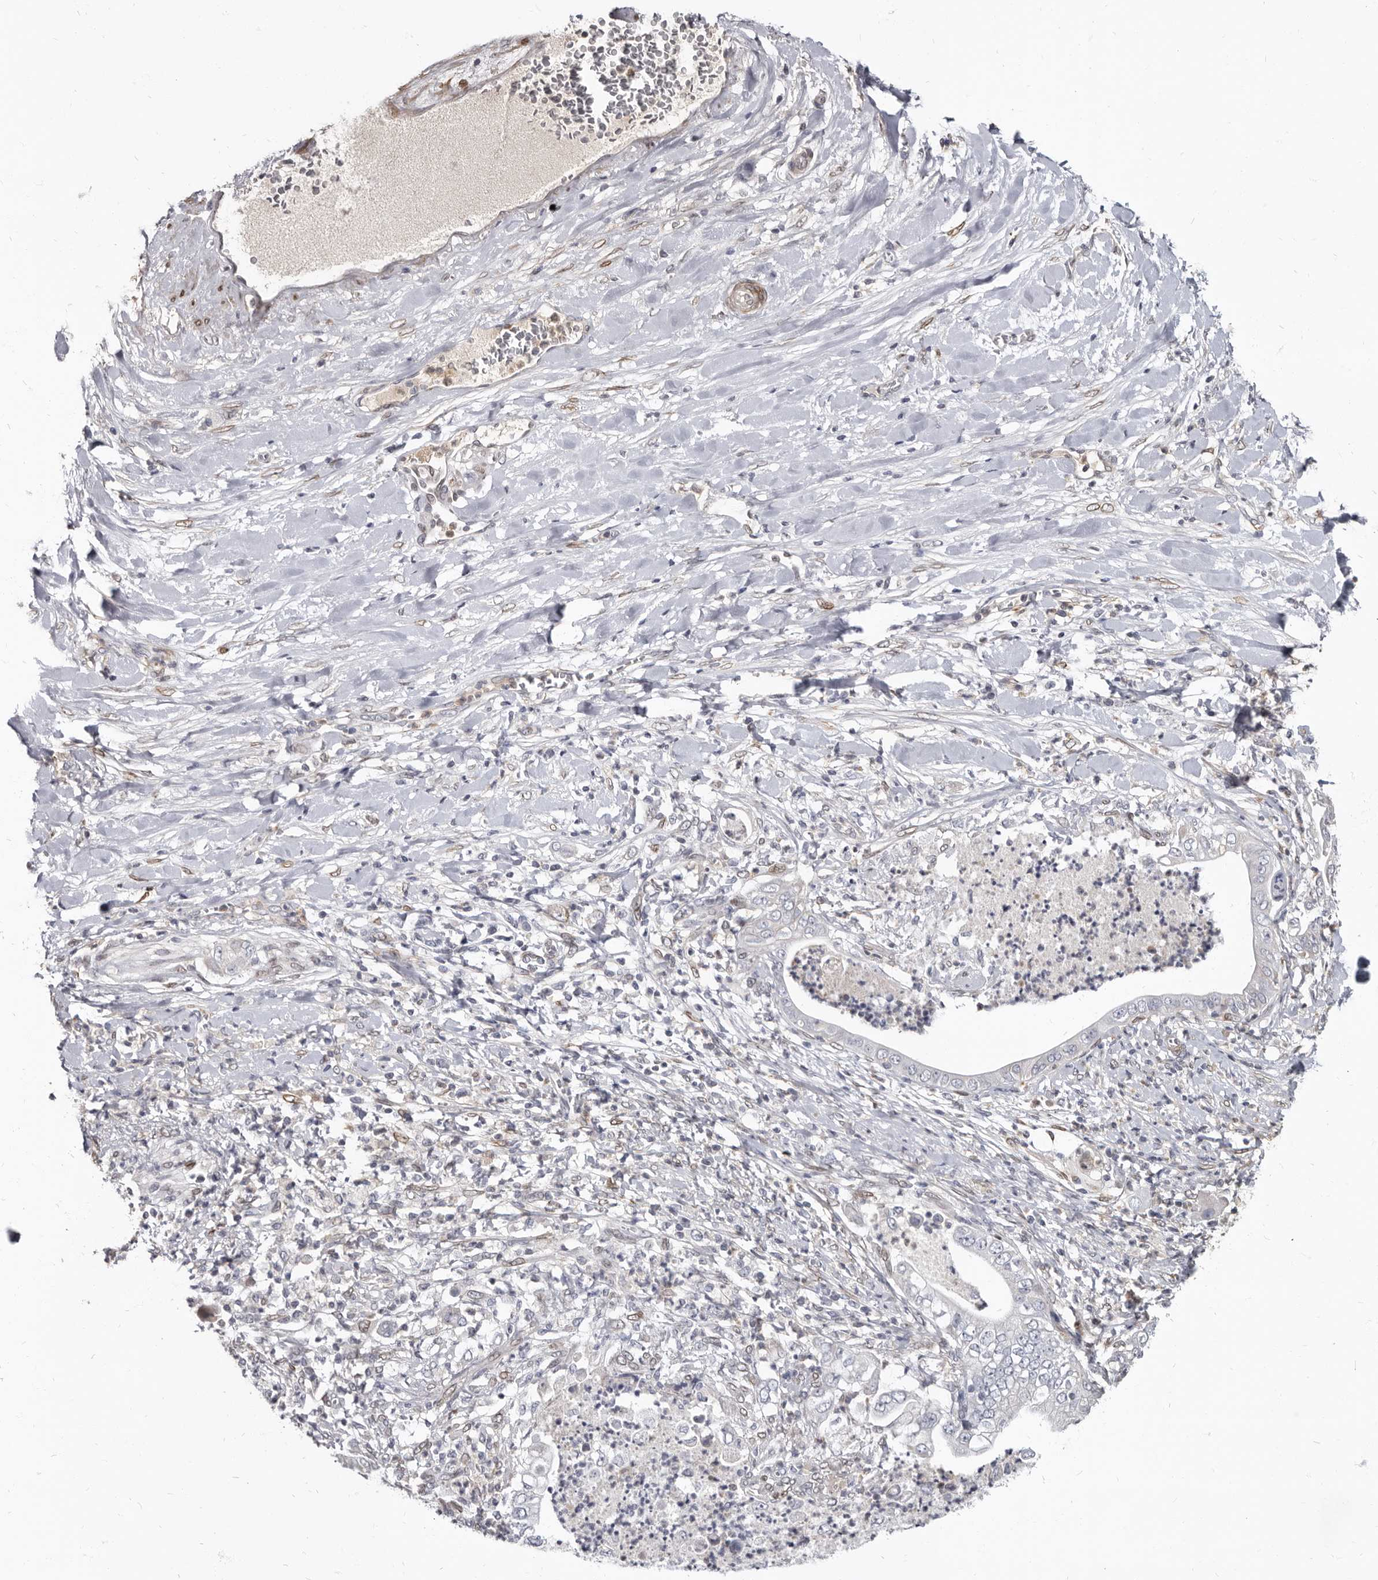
{"staining": {"intensity": "negative", "quantity": "none", "location": "none"}, "tissue": "pancreatic cancer", "cell_type": "Tumor cells", "image_type": "cancer", "snomed": [{"axis": "morphology", "description": "Adenocarcinoma, NOS"}, {"axis": "topography", "description": "Pancreas"}], "caption": "High power microscopy histopathology image of an immunohistochemistry (IHC) micrograph of pancreatic cancer (adenocarcinoma), revealing no significant positivity in tumor cells.", "gene": "MRGPRF", "patient": {"sex": "female", "age": 78}}